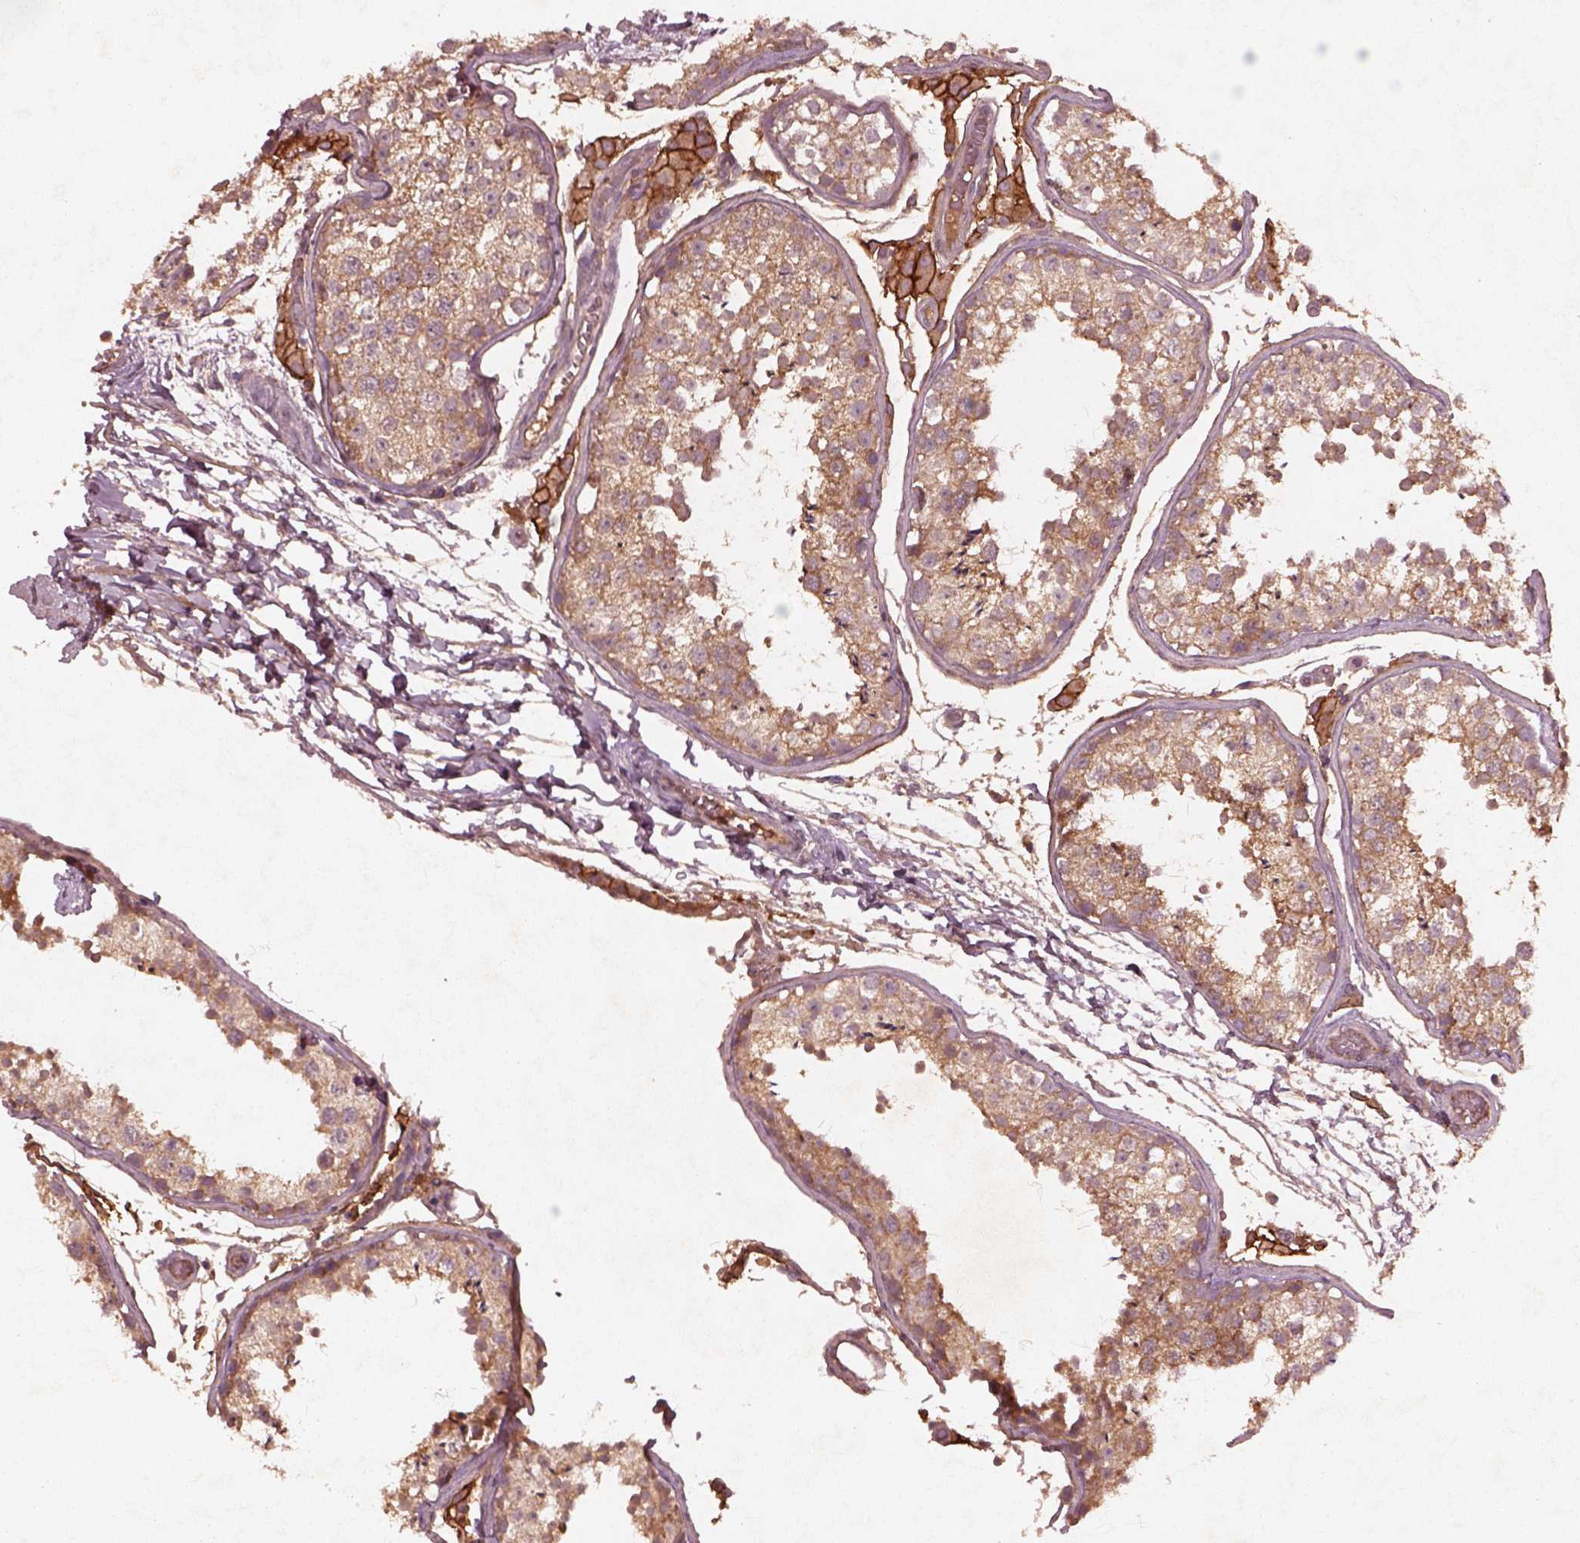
{"staining": {"intensity": "moderate", "quantity": ">75%", "location": "cytoplasmic/membranous"}, "tissue": "testis", "cell_type": "Cells in seminiferous ducts", "image_type": "normal", "snomed": [{"axis": "morphology", "description": "Normal tissue, NOS"}, {"axis": "topography", "description": "Testis"}], "caption": "An image of testis stained for a protein shows moderate cytoplasmic/membranous brown staining in cells in seminiferous ducts.", "gene": "FAM234A", "patient": {"sex": "male", "age": 29}}